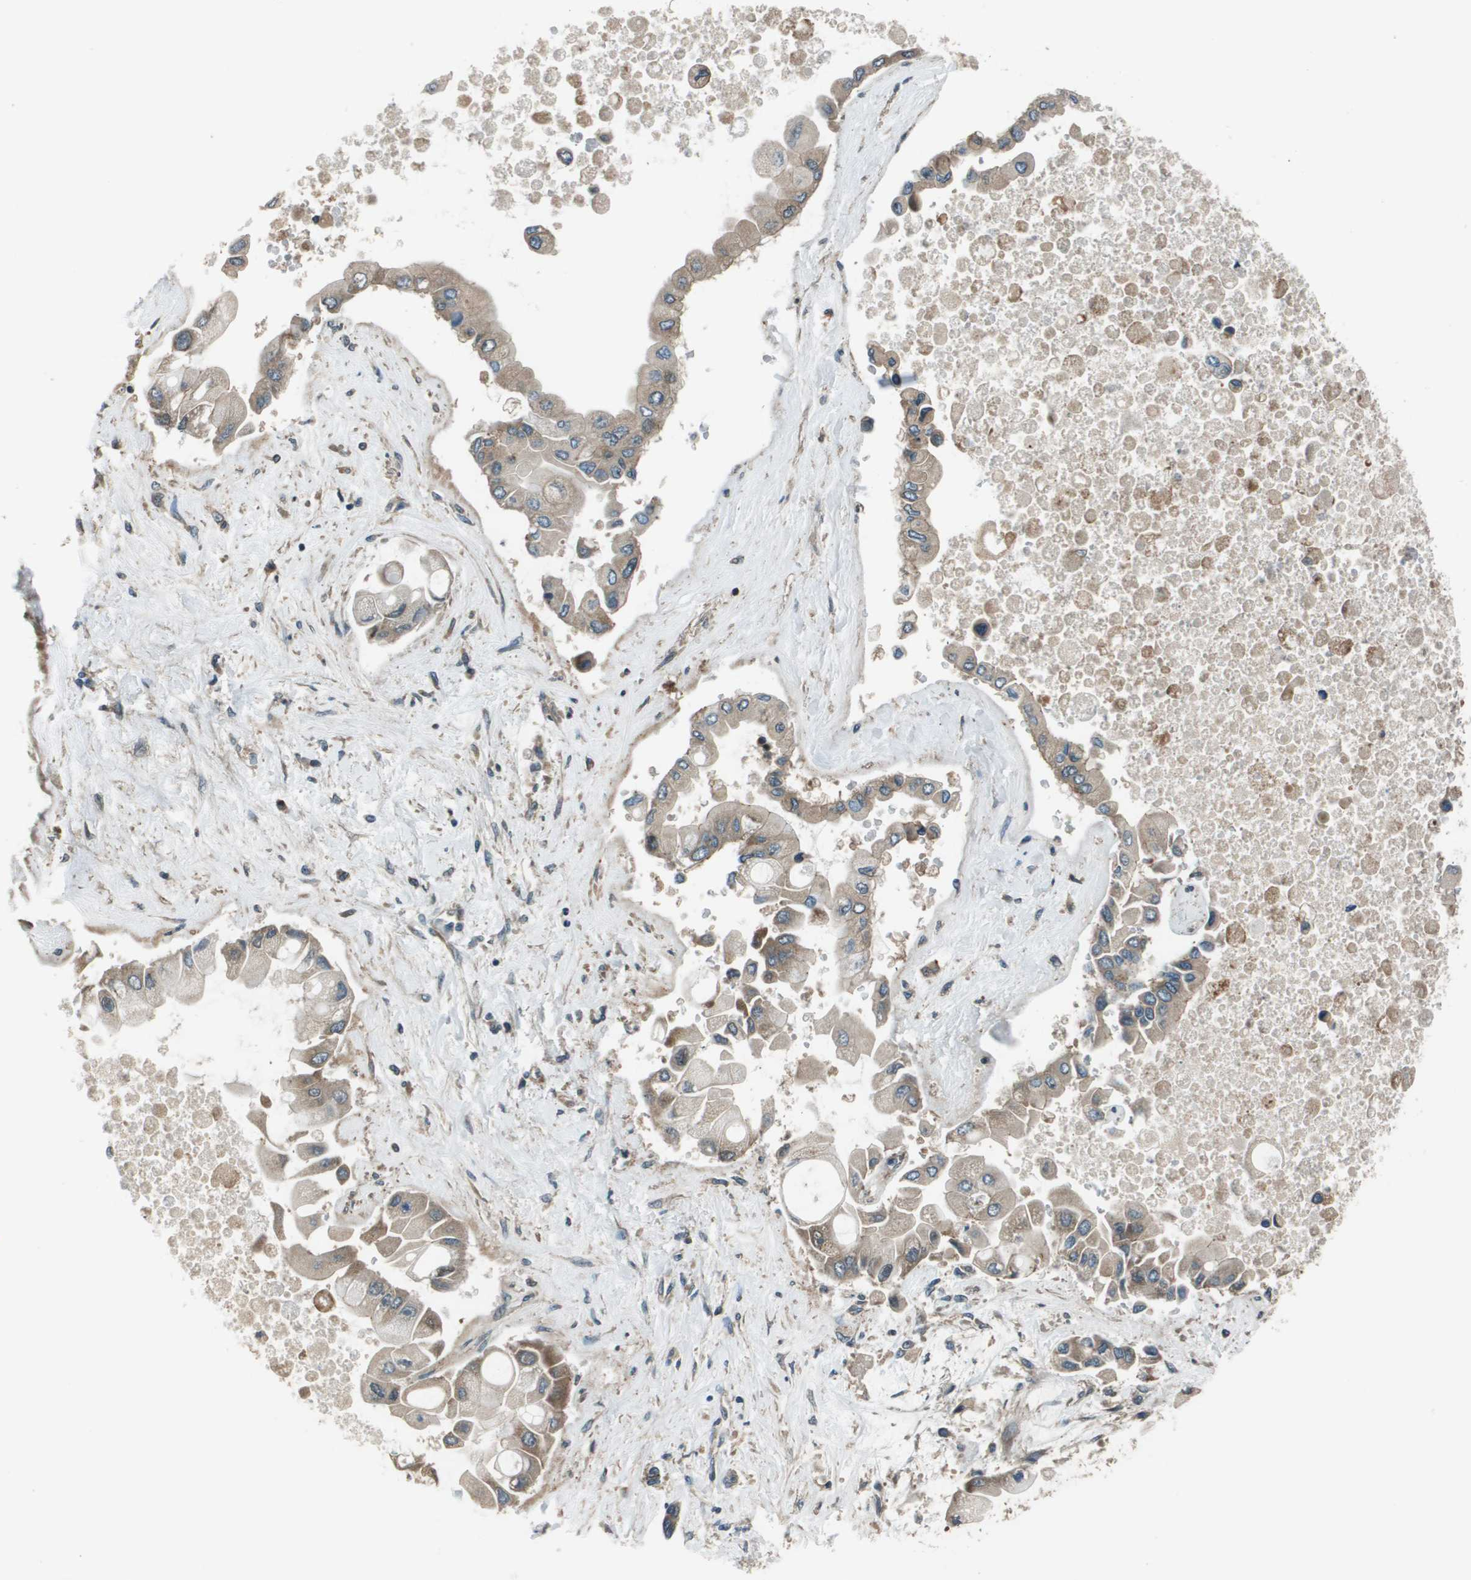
{"staining": {"intensity": "weak", "quantity": ">75%", "location": "cytoplasmic/membranous"}, "tissue": "liver cancer", "cell_type": "Tumor cells", "image_type": "cancer", "snomed": [{"axis": "morphology", "description": "Cholangiocarcinoma"}, {"axis": "topography", "description": "Liver"}], "caption": "Human liver cancer stained for a protein (brown) shows weak cytoplasmic/membranous positive expression in approximately >75% of tumor cells.", "gene": "ARHGEF11", "patient": {"sex": "male", "age": 50}}